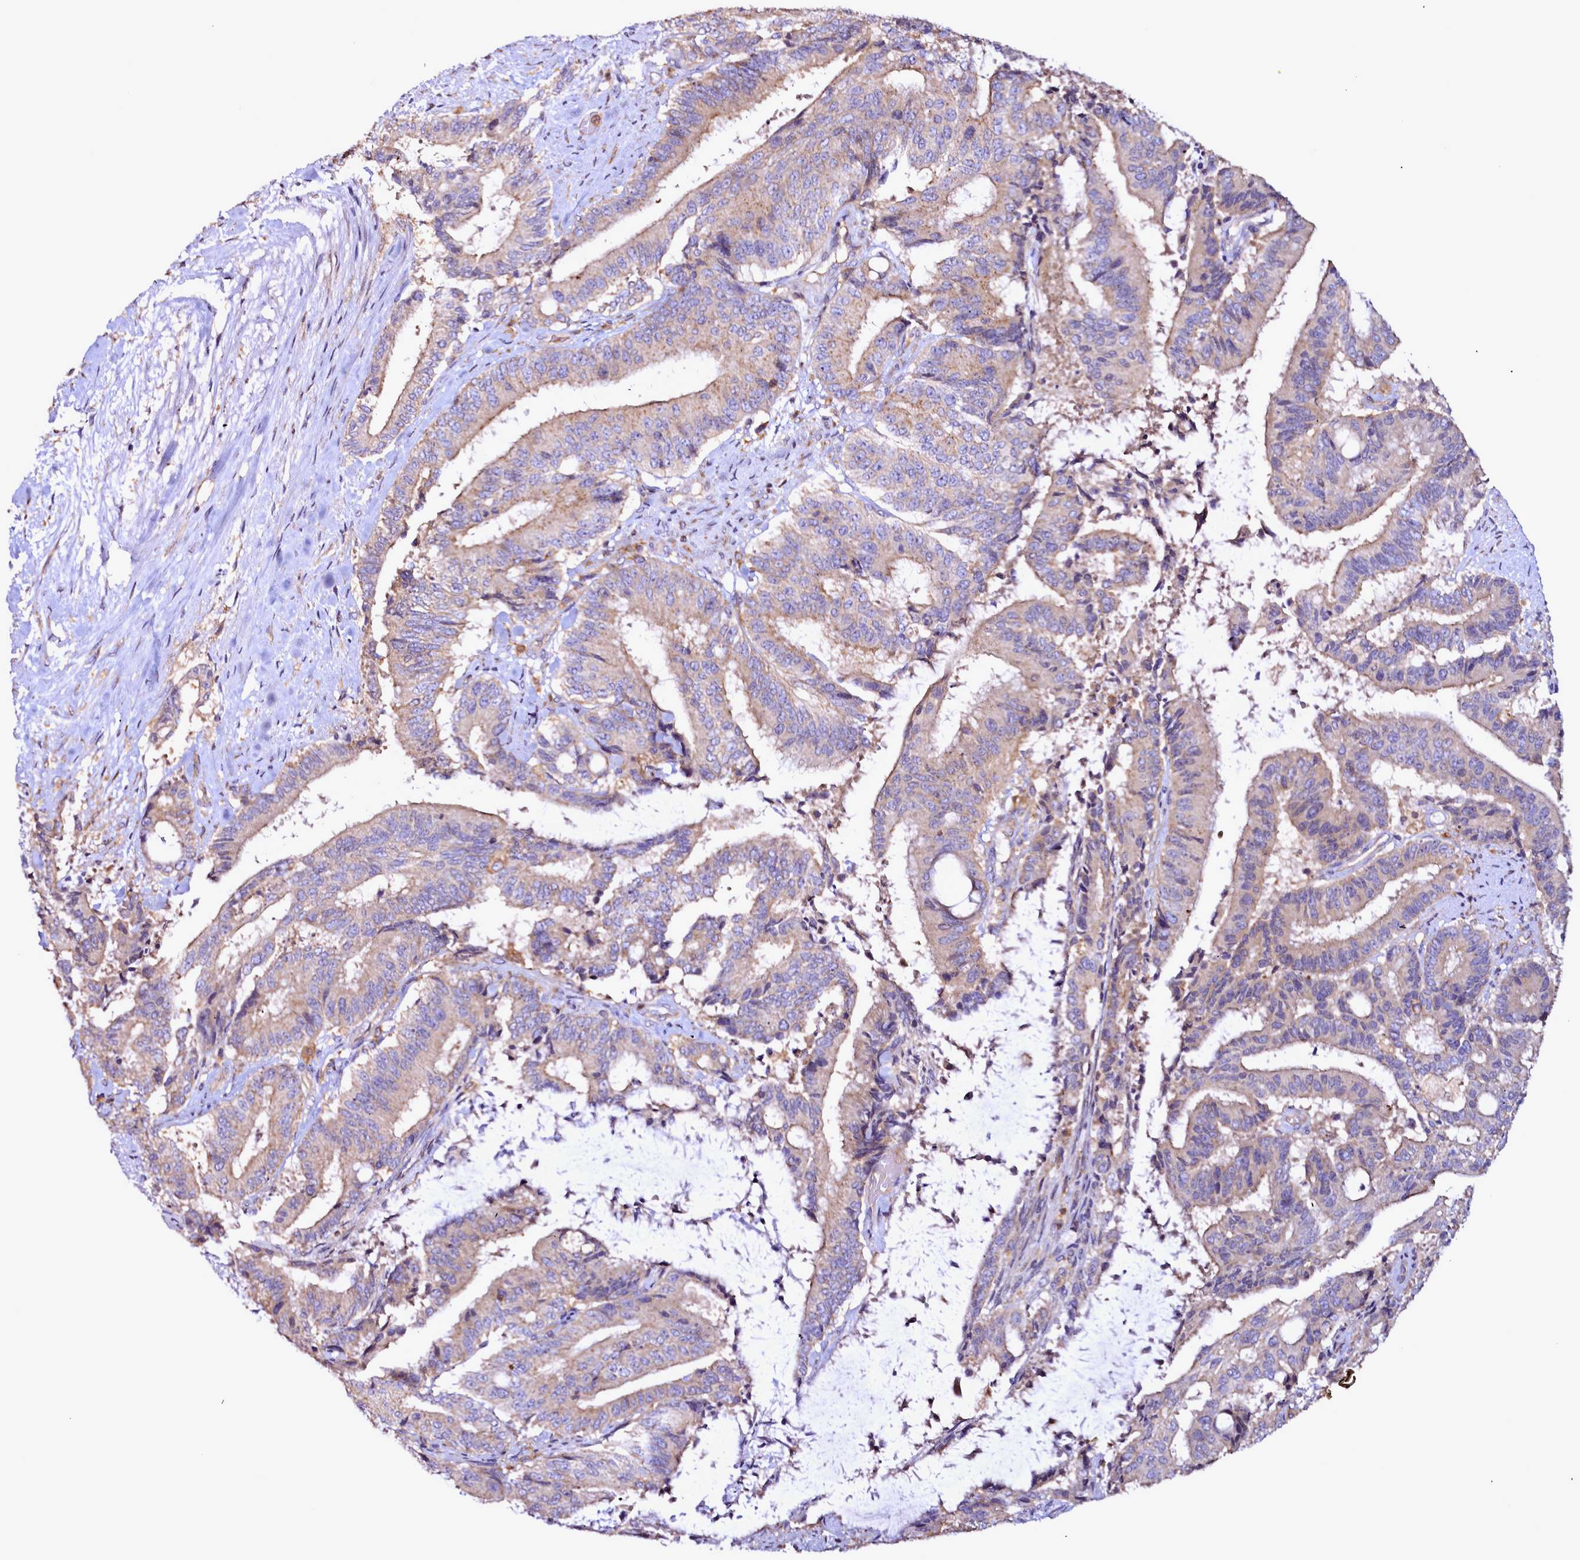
{"staining": {"intensity": "weak", "quantity": "25%-75%", "location": "cytoplasmic/membranous"}, "tissue": "liver cancer", "cell_type": "Tumor cells", "image_type": "cancer", "snomed": [{"axis": "morphology", "description": "Normal tissue, NOS"}, {"axis": "morphology", "description": "Cholangiocarcinoma"}, {"axis": "topography", "description": "Liver"}, {"axis": "topography", "description": "Peripheral nerve tissue"}], "caption": "Human liver cancer (cholangiocarcinoma) stained with a brown dye reveals weak cytoplasmic/membranous positive staining in approximately 25%-75% of tumor cells.", "gene": "NCKAP1L", "patient": {"sex": "female", "age": 73}}